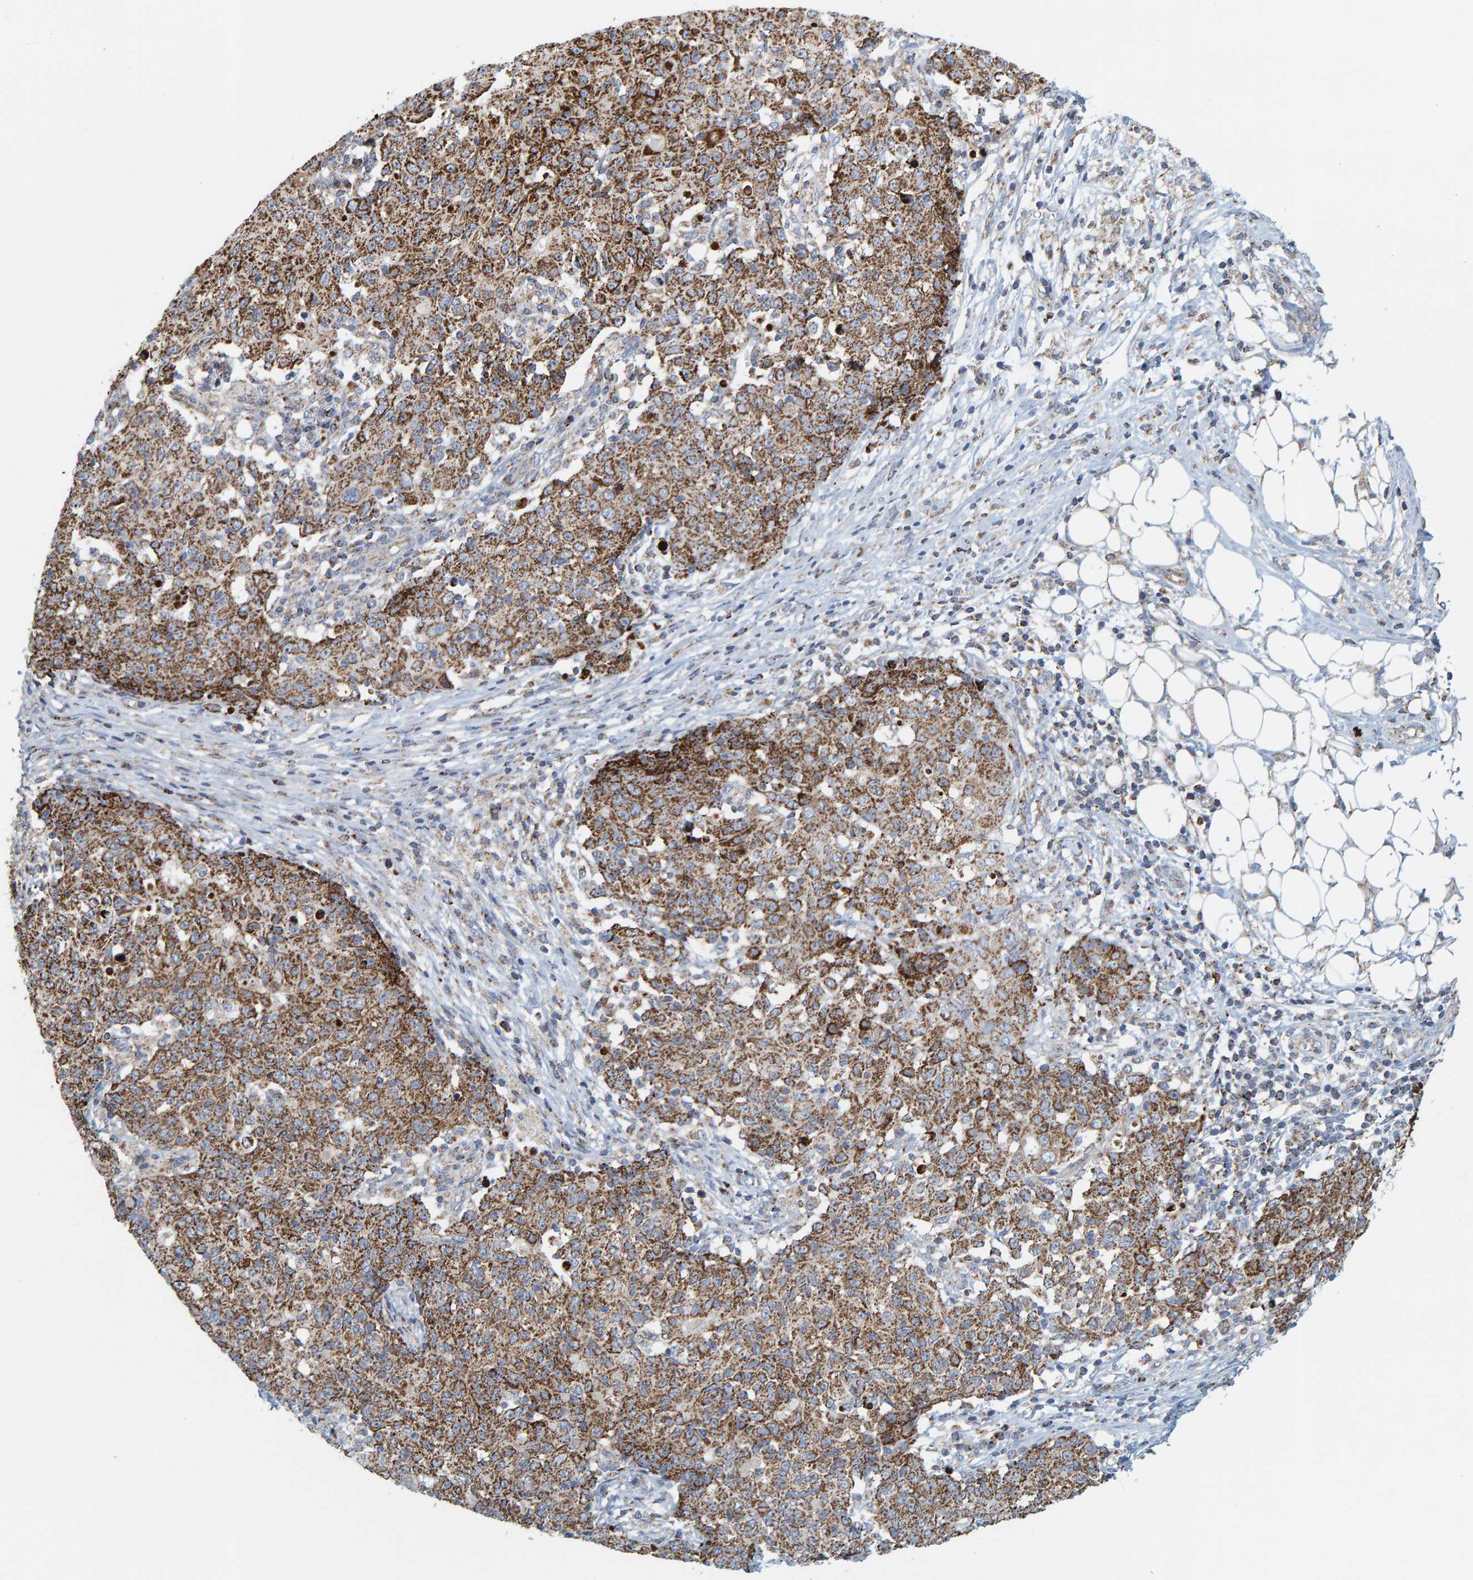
{"staining": {"intensity": "strong", "quantity": ">75%", "location": "cytoplasmic/membranous"}, "tissue": "ovarian cancer", "cell_type": "Tumor cells", "image_type": "cancer", "snomed": [{"axis": "morphology", "description": "Carcinoma, endometroid"}, {"axis": "topography", "description": "Ovary"}], "caption": "Ovarian cancer (endometroid carcinoma) stained for a protein reveals strong cytoplasmic/membranous positivity in tumor cells.", "gene": "B9D1", "patient": {"sex": "female", "age": 42}}